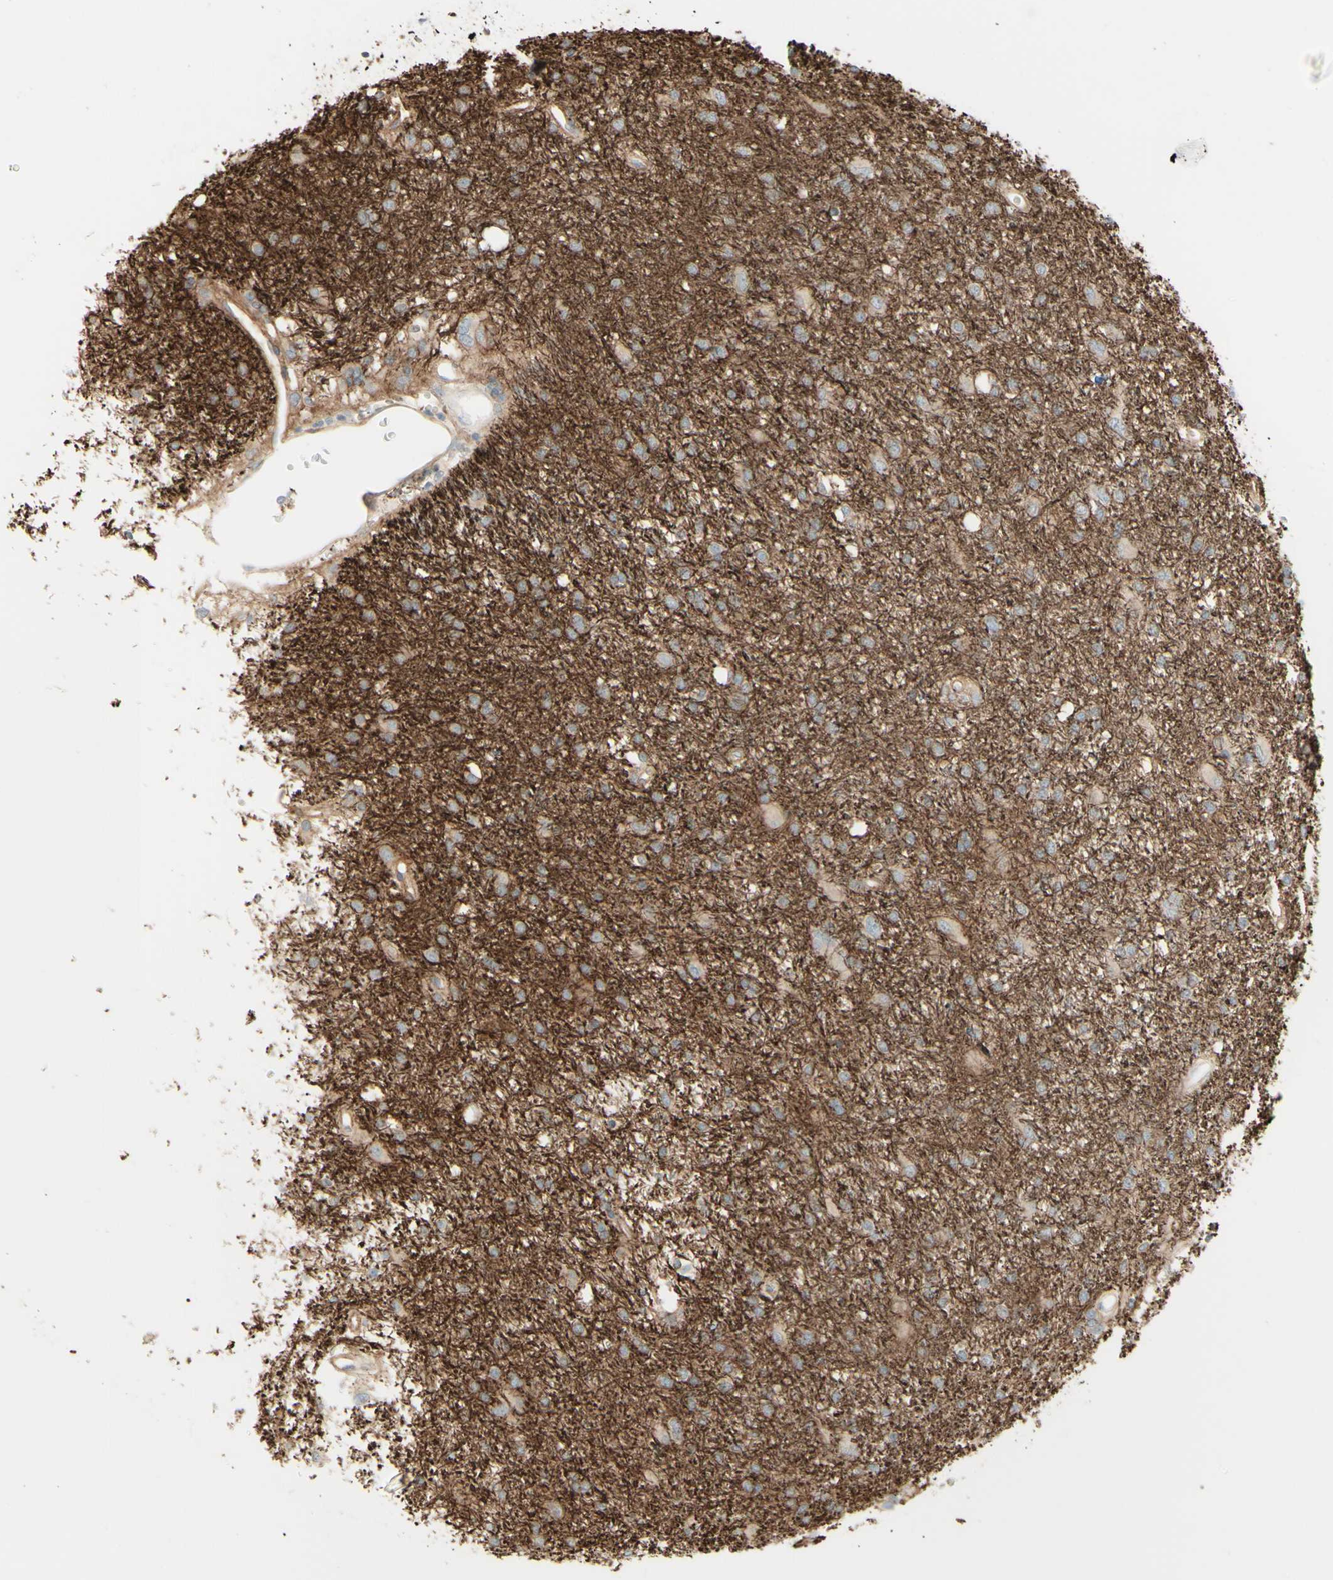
{"staining": {"intensity": "negative", "quantity": "none", "location": "none"}, "tissue": "glioma", "cell_type": "Tumor cells", "image_type": "cancer", "snomed": [{"axis": "morphology", "description": "Glioma, malignant, High grade"}, {"axis": "topography", "description": "Brain"}], "caption": "This image is of glioma stained with immunohistochemistry to label a protein in brown with the nuclei are counter-stained blue. There is no expression in tumor cells.", "gene": "RNF149", "patient": {"sex": "female", "age": 59}}